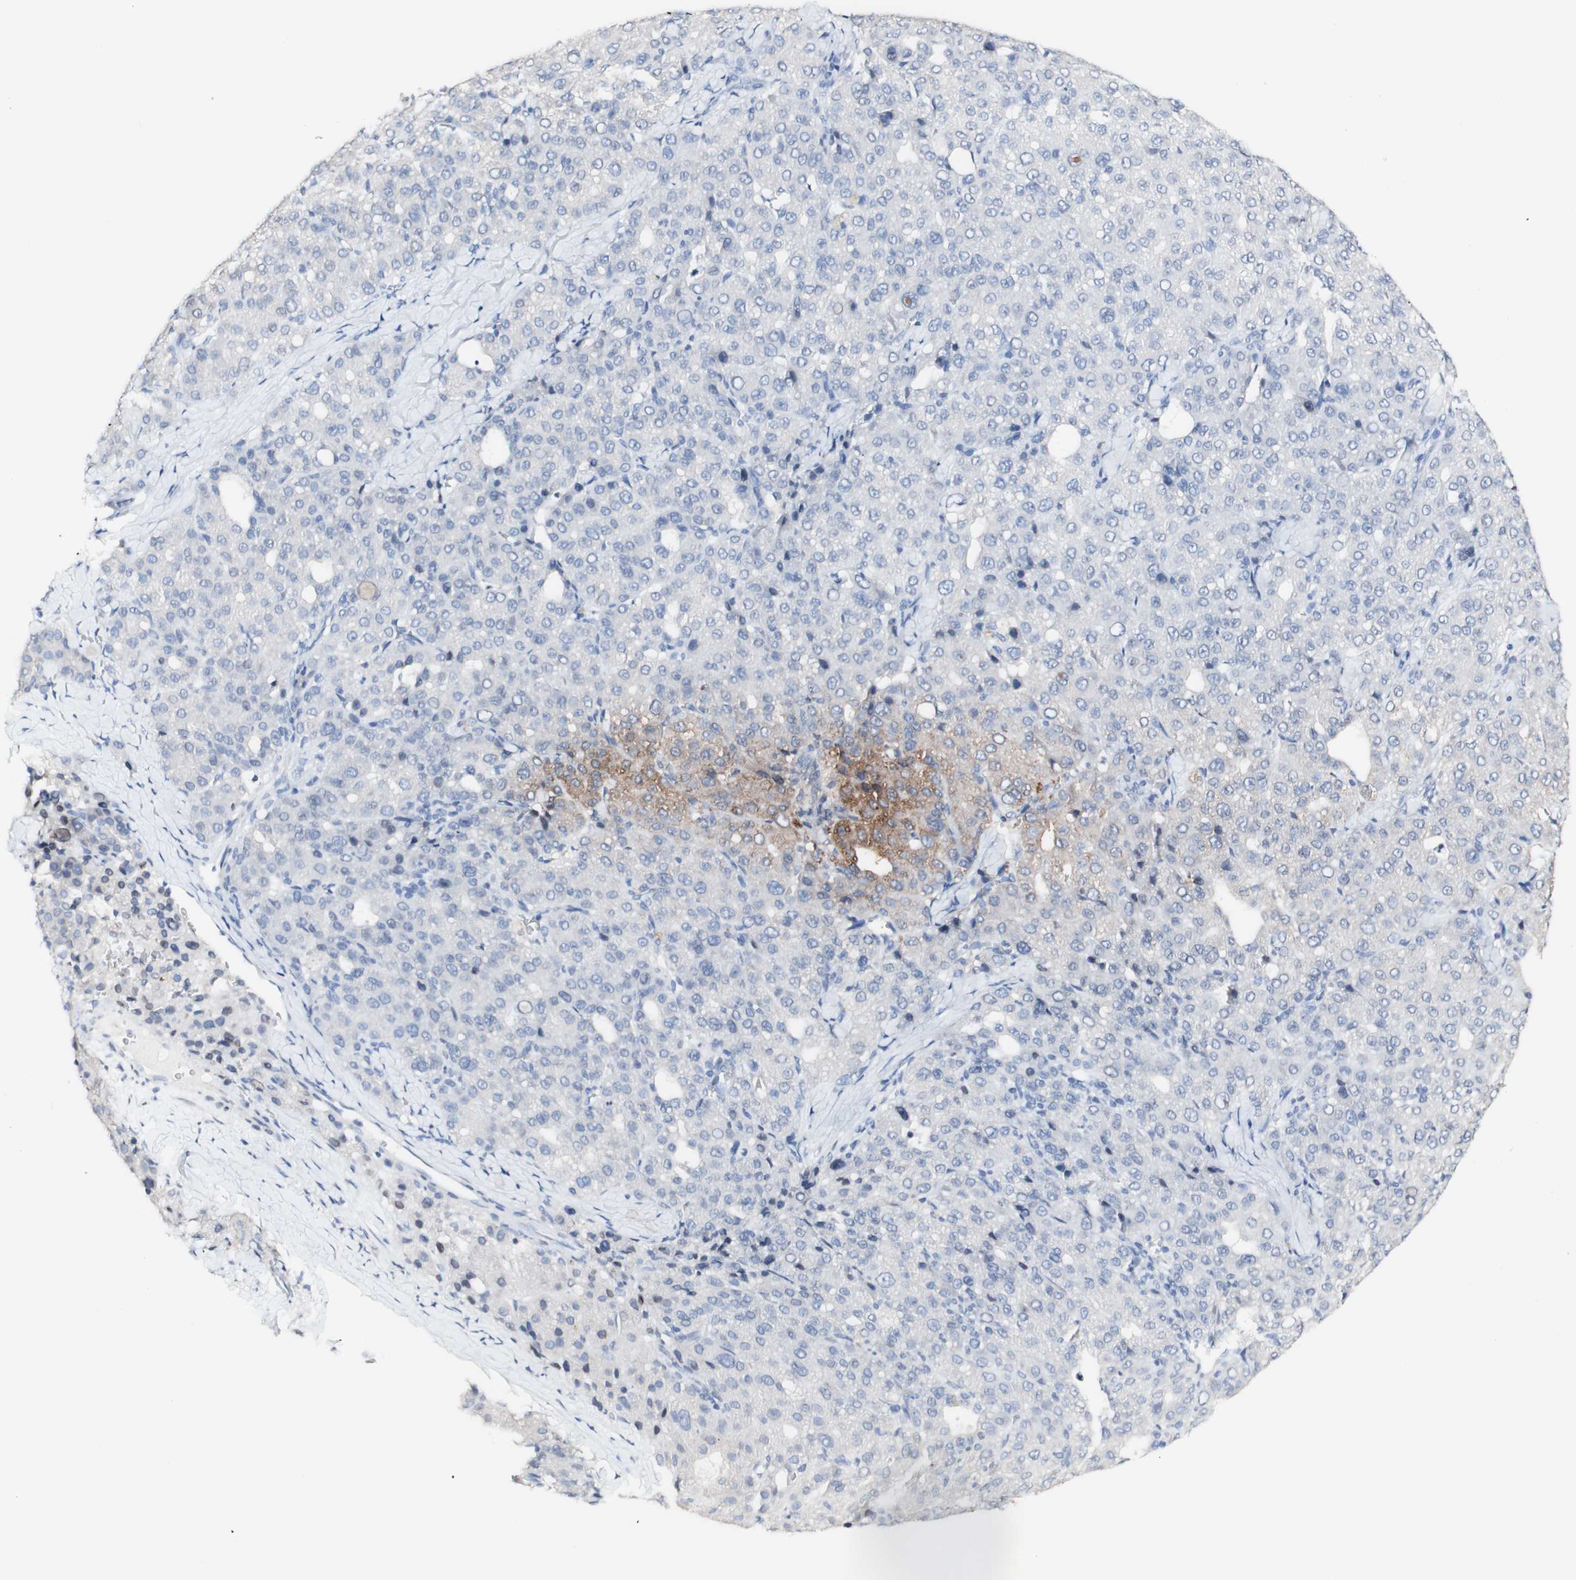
{"staining": {"intensity": "moderate", "quantity": "<25%", "location": "cytoplasmic/membranous"}, "tissue": "liver cancer", "cell_type": "Tumor cells", "image_type": "cancer", "snomed": [{"axis": "morphology", "description": "Carcinoma, Hepatocellular, NOS"}, {"axis": "topography", "description": "Liver"}], "caption": "High-magnification brightfield microscopy of liver hepatocellular carcinoma stained with DAB (brown) and counterstained with hematoxylin (blue). tumor cells exhibit moderate cytoplasmic/membranous positivity is appreciated in approximately<25% of cells.", "gene": "DSC2", "patient": {"sex": "male", "age": 65}}